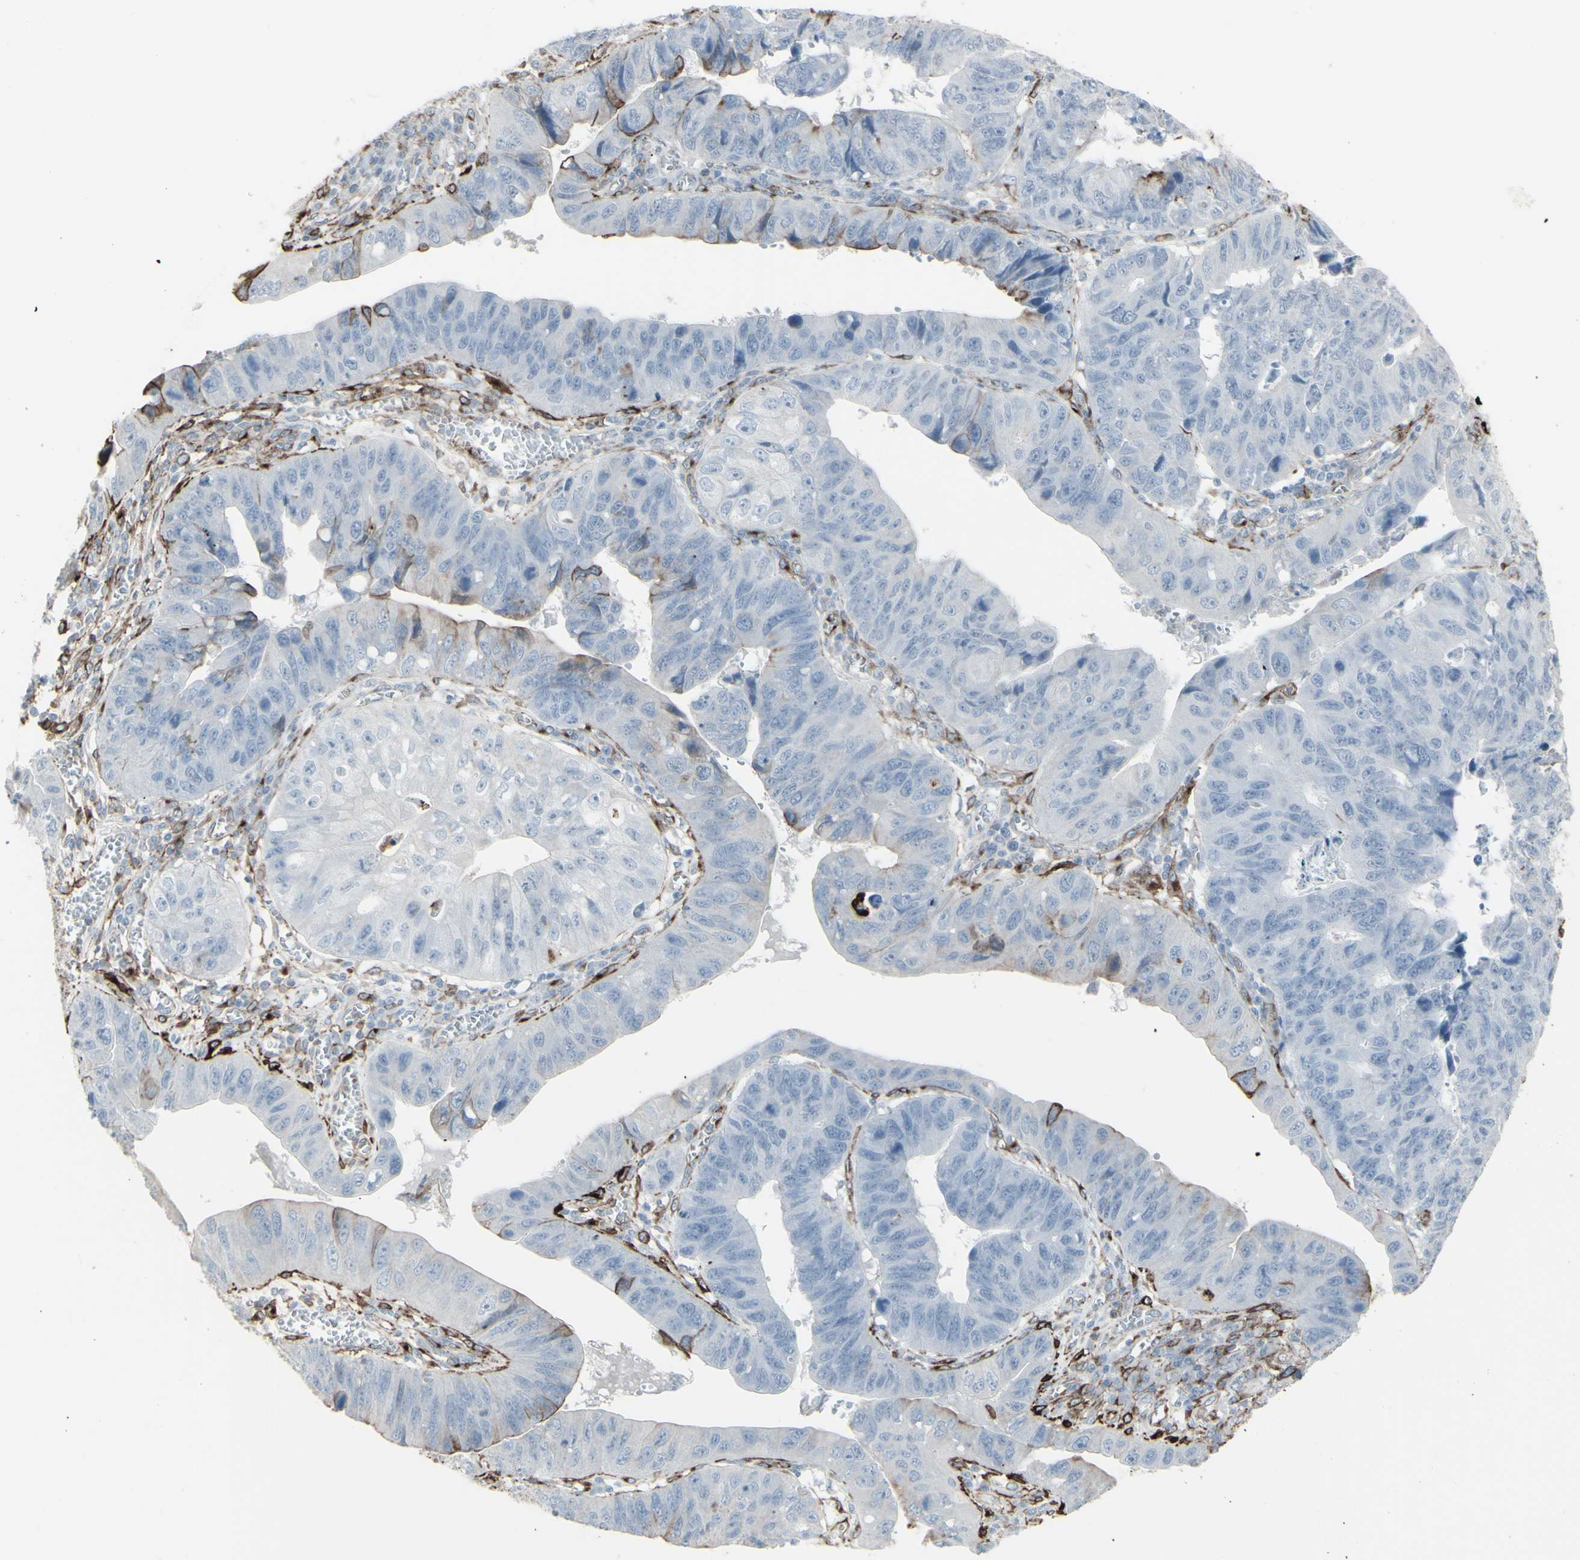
{"staining": {"intensity": "negative", "quantity": "none", "location": "none"}, "tissue": "stomach cancer", "cell_type": "Tumor cells", "image_type": "cancer", "snomed": [{"axis": "morphology", "description": "Adenocarcinoma, NOS"}, {"axis": "topography", "description": "Stomach"}], "caption": "Immunohistochemistry micrograph of neoplastic tissue: stomach cancer stained with DAB (3,3'-diaminobenzidine) shows no significant protein staining in tumor cells.", "gene": "GJA1", "patient": {"sex": "male", "age": 59}}